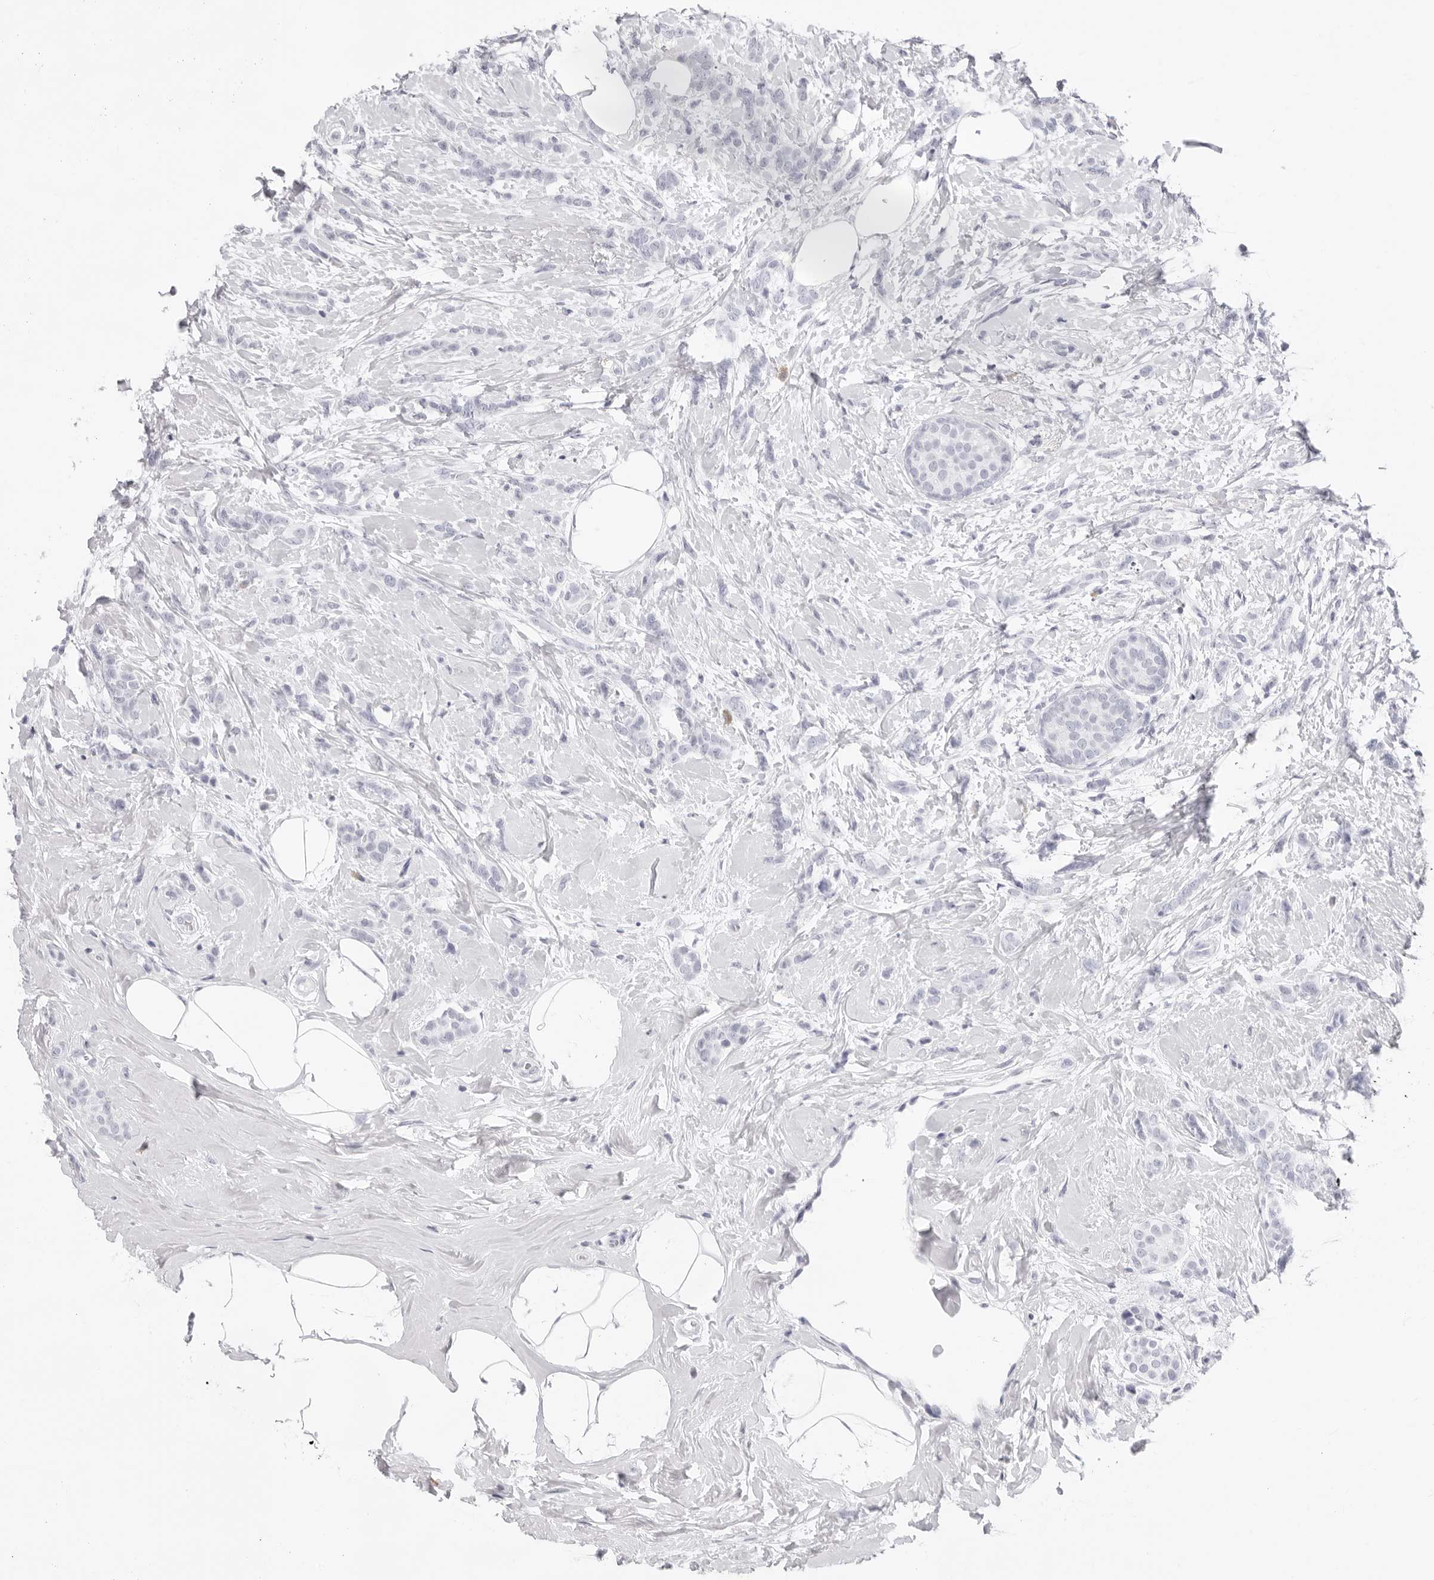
{"staining": {"intensity": "negative", "quantity": "none", "location": "none"}, "tissue": "breast cancer", "cell_type": "Tumor cells", "image_type": "cancer", "snomed": [{"axis": "morphology", "description": "Lobular carcinoma, in situ"}, {"axis": "morphology", "description": "Lobular carcinoma"}, {"axis": "topography", "description": "Breast"}], "caption": "IHC of breast cancer (lobular carcinoma) displays no positivity in tumor cells.", "gene": "FDPS", "patient": {"sex": "female", "age": 41}}